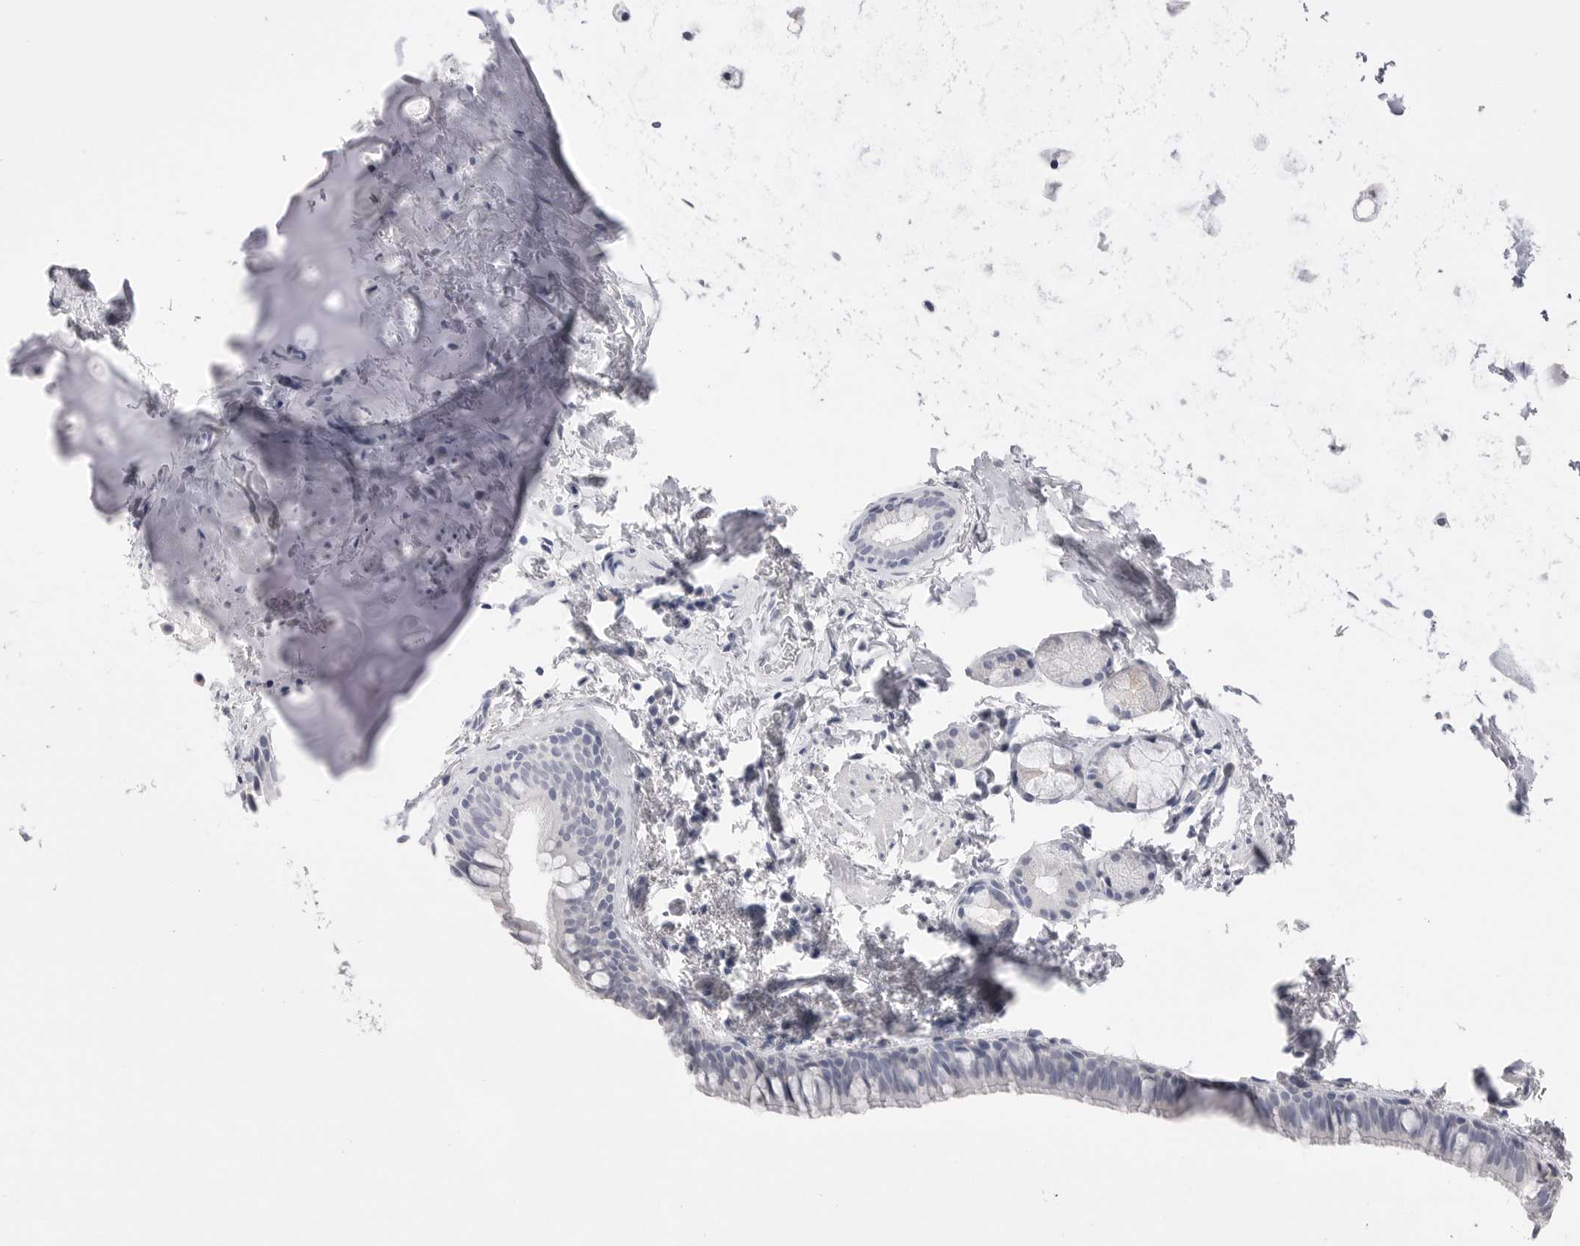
{"staining": {"intensity": "negative", "quantity": "none", "location": "none"}, "tissue": "bronchus", "cell_type": "Respiratory epithelial cells", "image_type": "normal", "snomed": [{"axis": "morphology", "description": "Normal tissue, NOS"}, {"axis": "topography", "description": "Cartilage tissue"}, {"axis": "topography", "description": "Bronchus"}, {"axis": "topography", "description": "Lung"}], "caption": "High power microscopy micrograph of an immunohistochemistry micrograph of unremarkable bronchus, revealing no significant expression in respiratory epithelial cells. (Brightfield microscopy of DAB (3,3'-diaminobenzidine) IHC at high magnification).", "gene": "CPB1", "patient": {"sex": "male", "age": 64}}